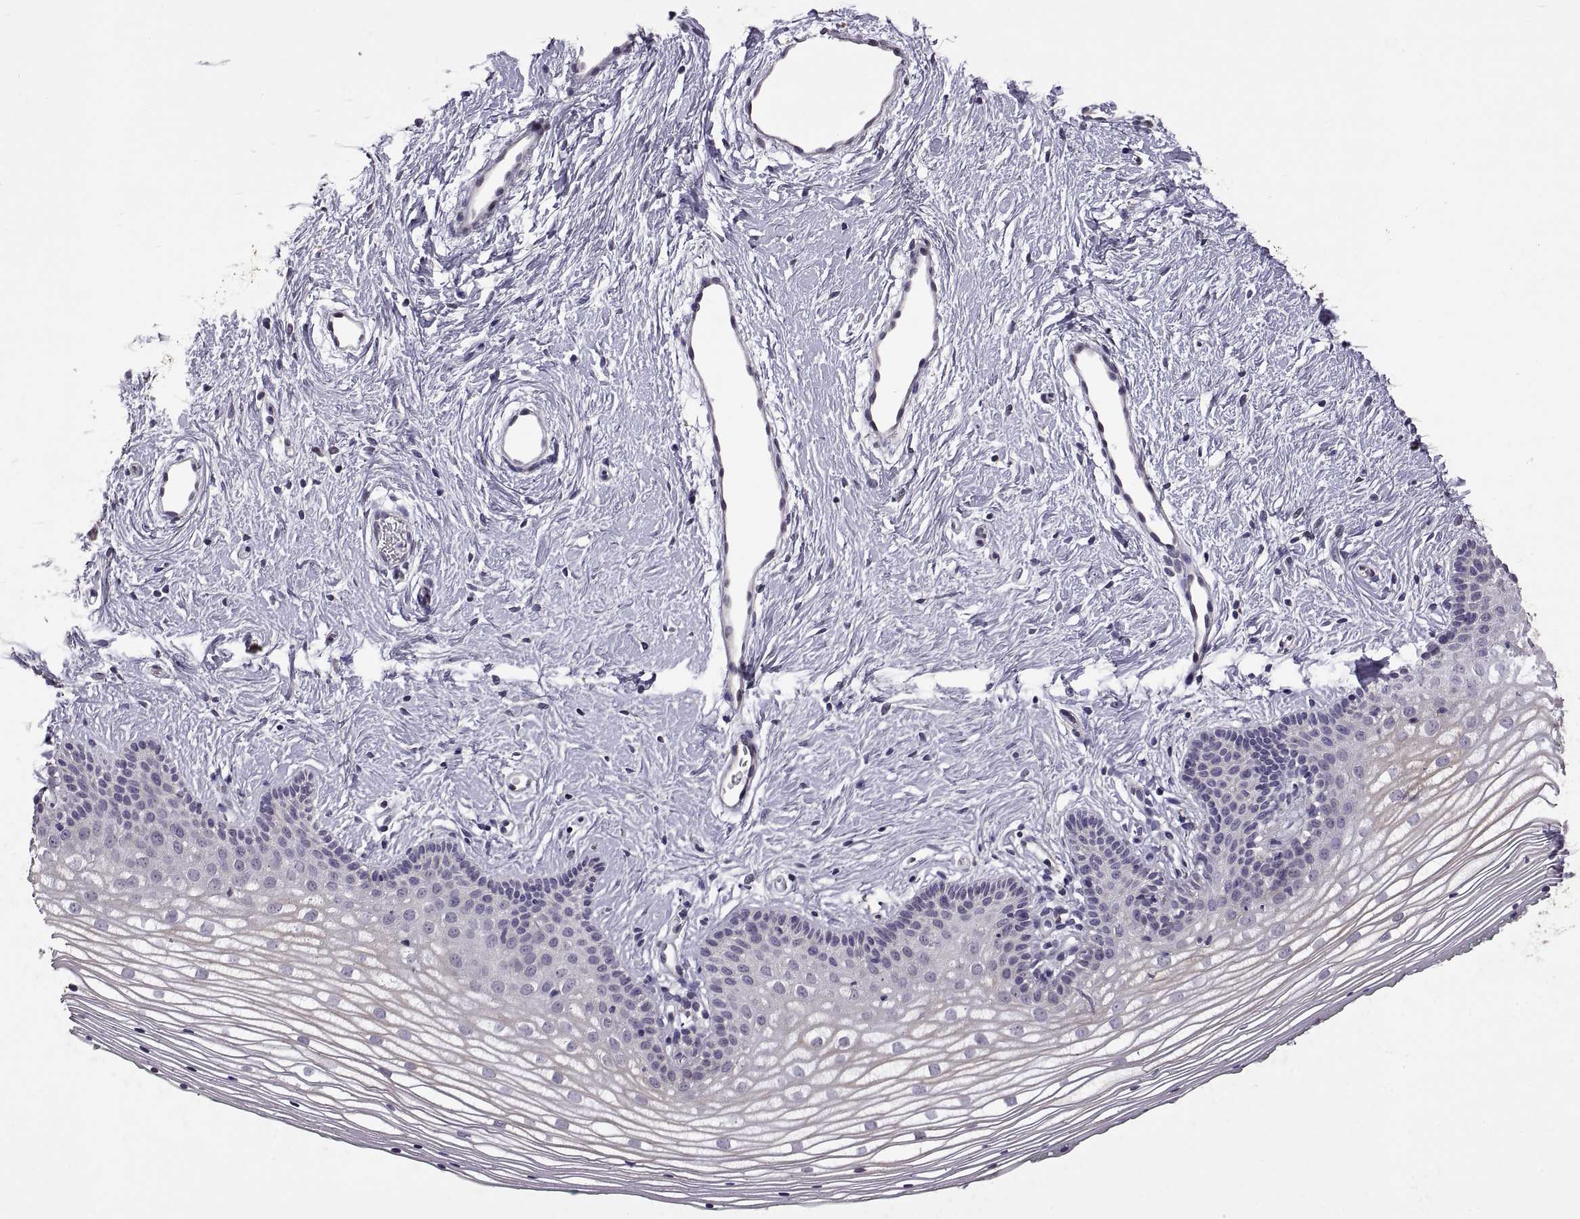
{"staining": {"intensity": "negative", "quantity": "none", "location": "none"}, "tissue": "vagina", "cell_type": "Squamous epithelial cells", "image_type": "normal", "snomed": [{"axis": "morphology", "description": "Normal tissue, NOS"}, {"axis": "topography", "description": "Vagina"}], "caption": "Immunohistochemical staining of unremarkable vagina exhibits no significant expression in squamous epithelial cells. (DAB immunohistochemistry, high magnification).", "gene": "DEFB136", "patient": {"sex": "female", "age": 36}}